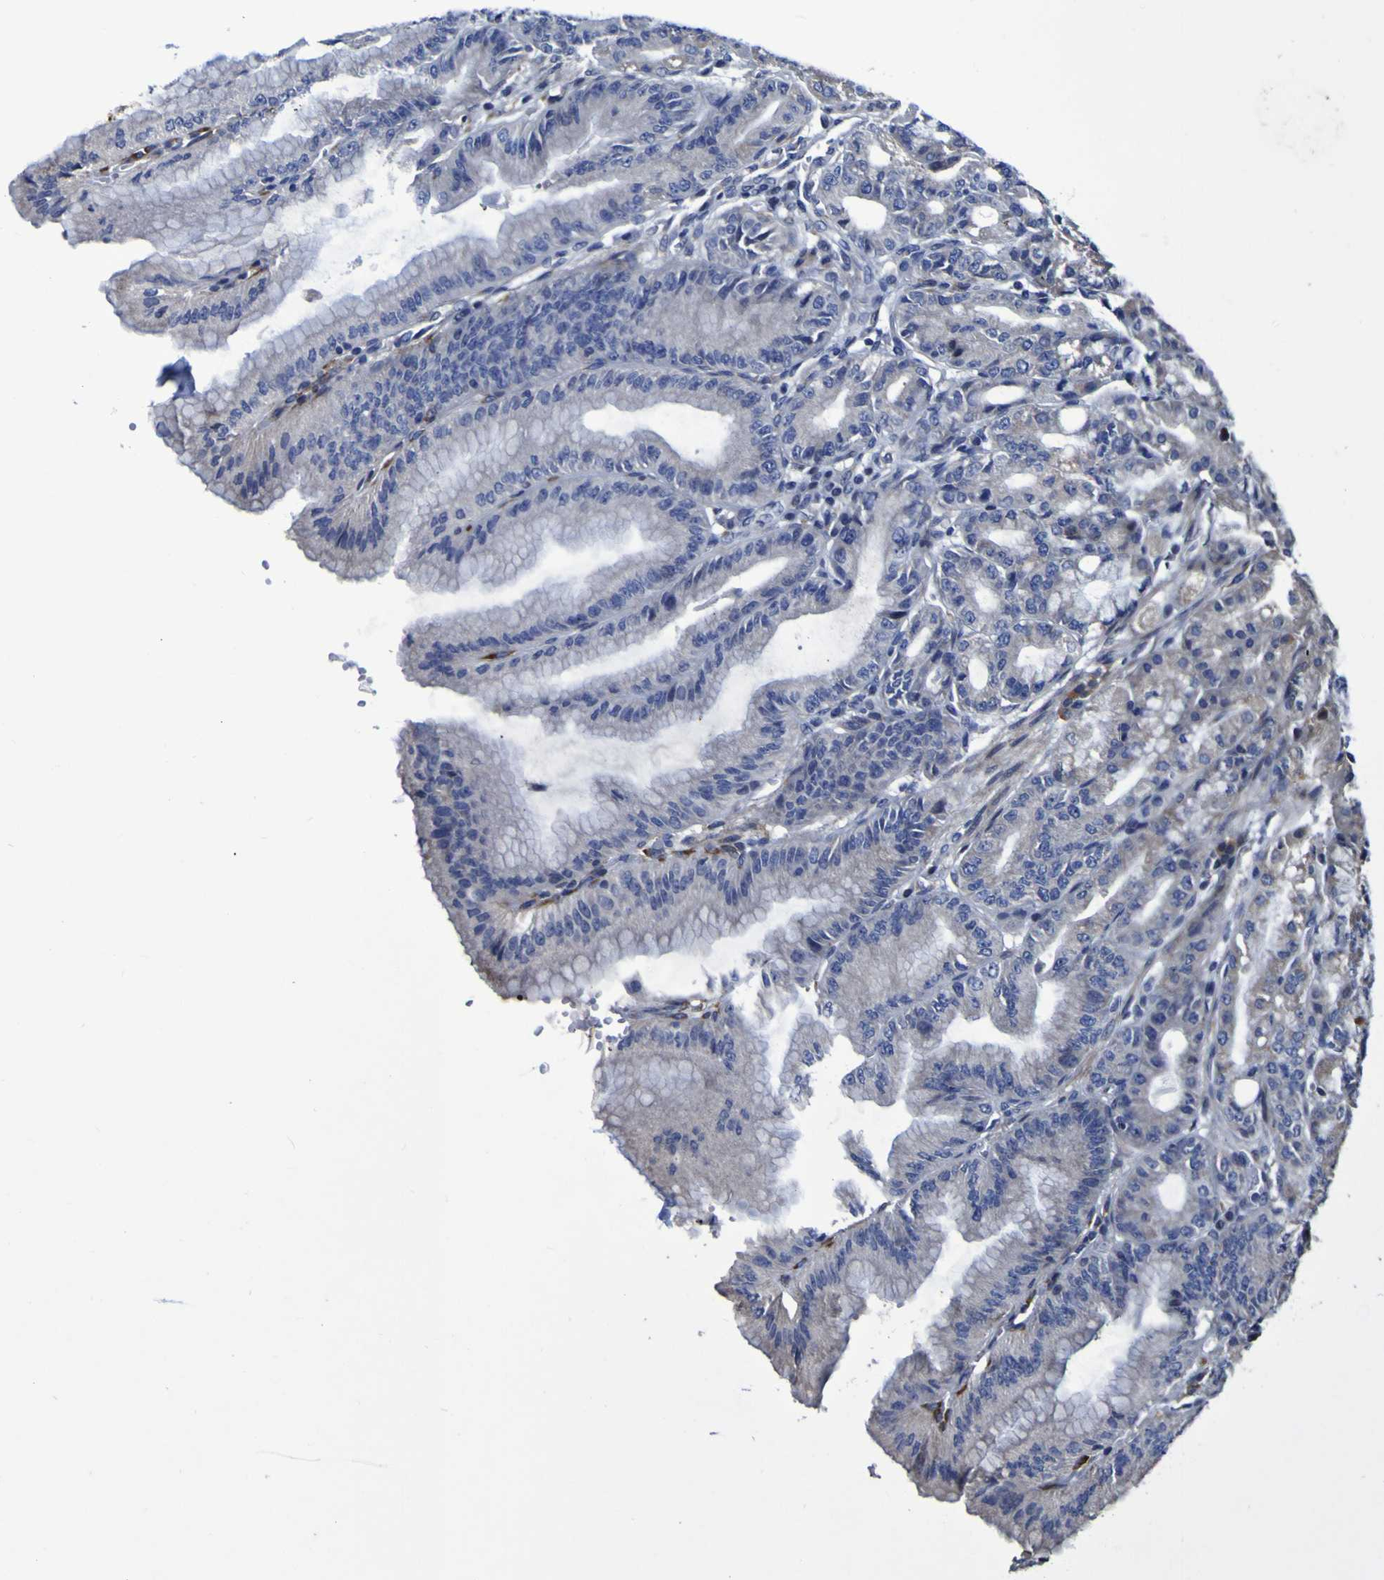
{"staining": {"intensity": "weak", "quantity": "25%-75%", "location": "cytoplasmic/membranous"}, "tissue": "stomach", "cell_type": "Glandular cells", "image_type": "normal", "snomed": [{"axis": "morphology", "description": "Normal tissue, NOS"}, {"axis": "topography", "description": "Stomach, lower"}], "caption": "Immunohistochemistry of normal human stomach exhibits low levels of weak cytoplasmic/membranous positivity in approximately 25%-75% of glandular cells.", "gene": "P3H1", "patient": {"sex": "male", "age": 71}}